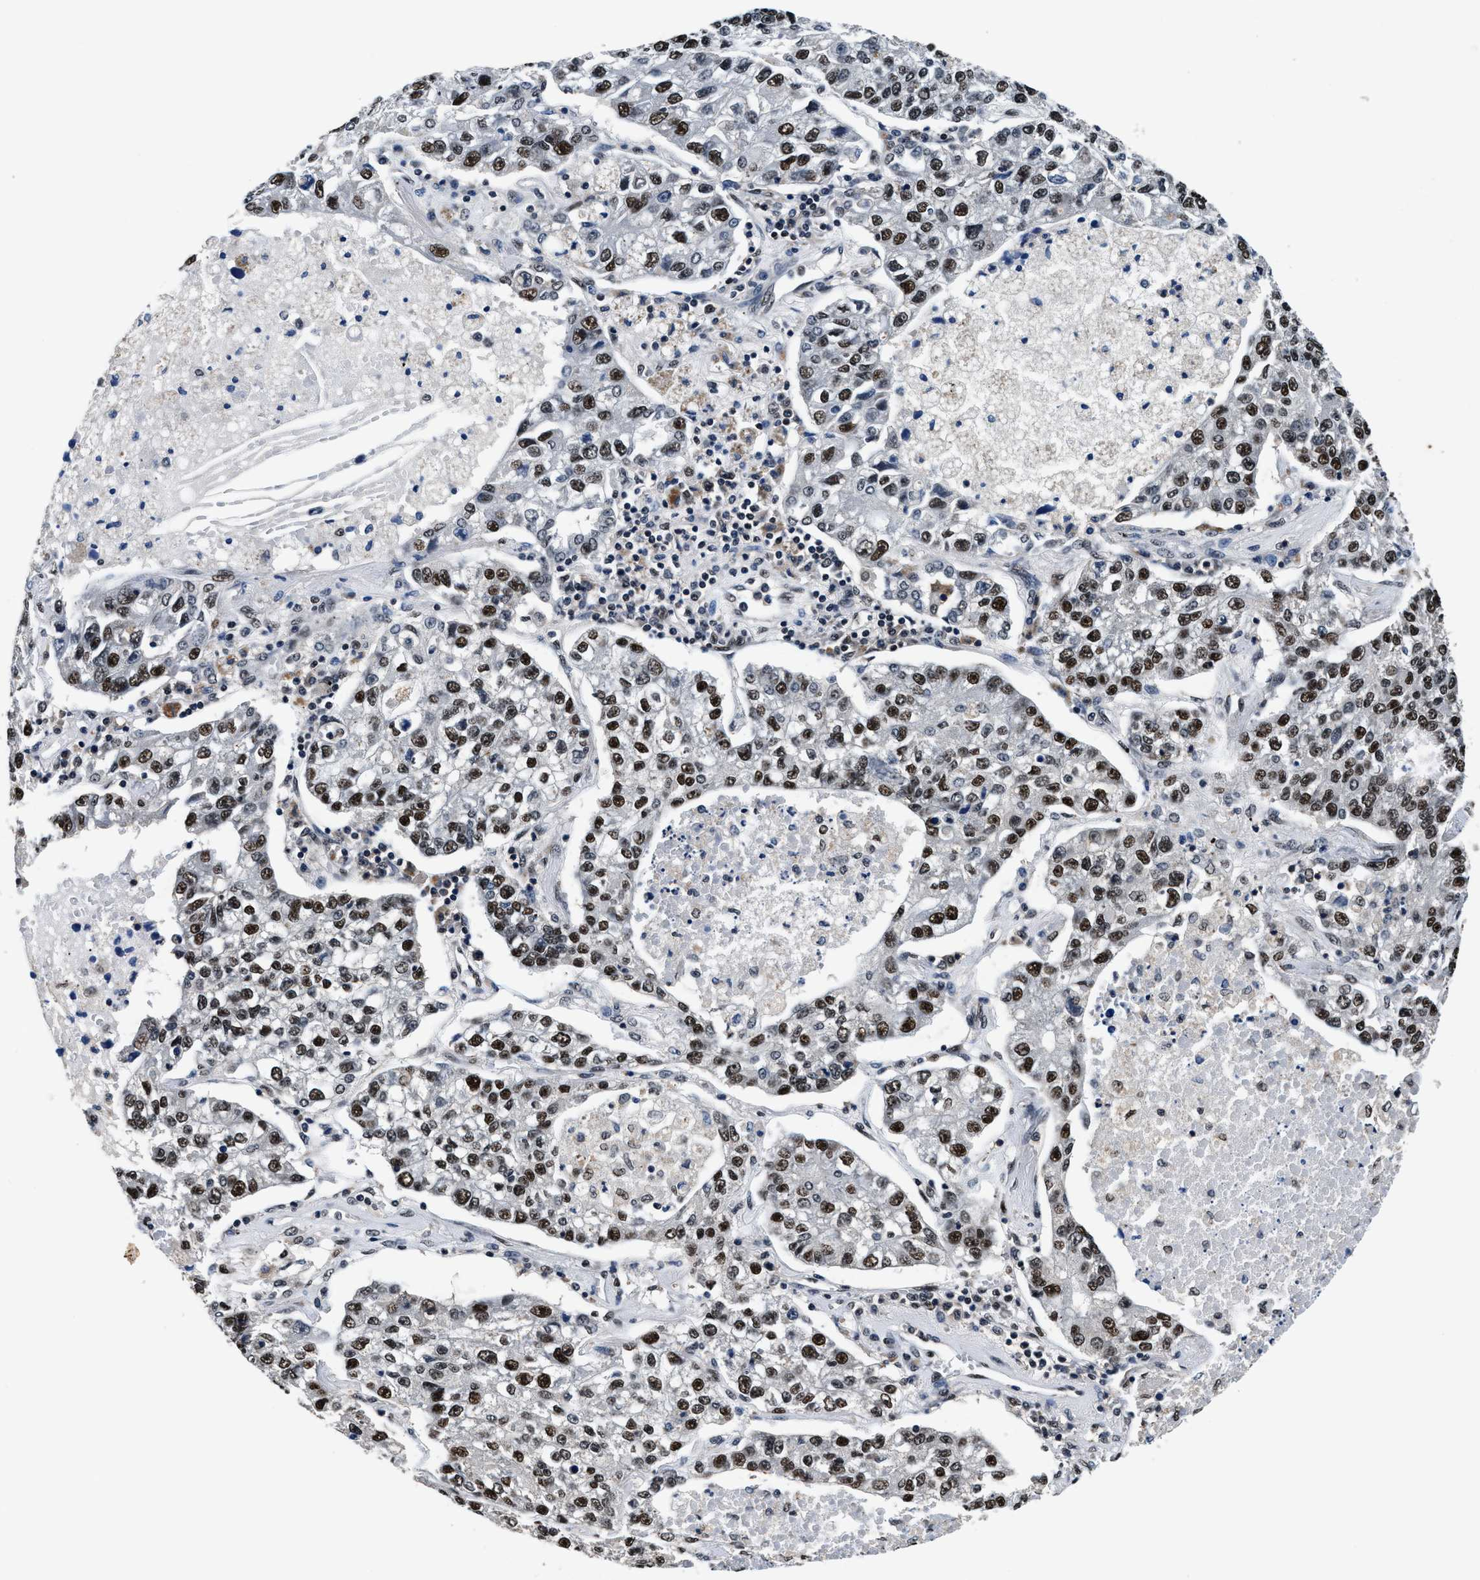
{"staining": {"intensity": "strong", "quantity": ">75%", "location": "nuclear"}, "tissue": "lung cancer", "cell_type": "Tumor cells", "image_type": "cancer", "snomed": [{"axis": "morphology", "description": "Adenocarcinoma, NOS"}, {"axis": "topography", "description": "Lung"}], "caption": "Protein expression analysis of human lung cancer reveals strong nuclear staining in about >75% of tumor cells.", "gene": "USP16", "patient": {"sex": "male", "age": 49}}